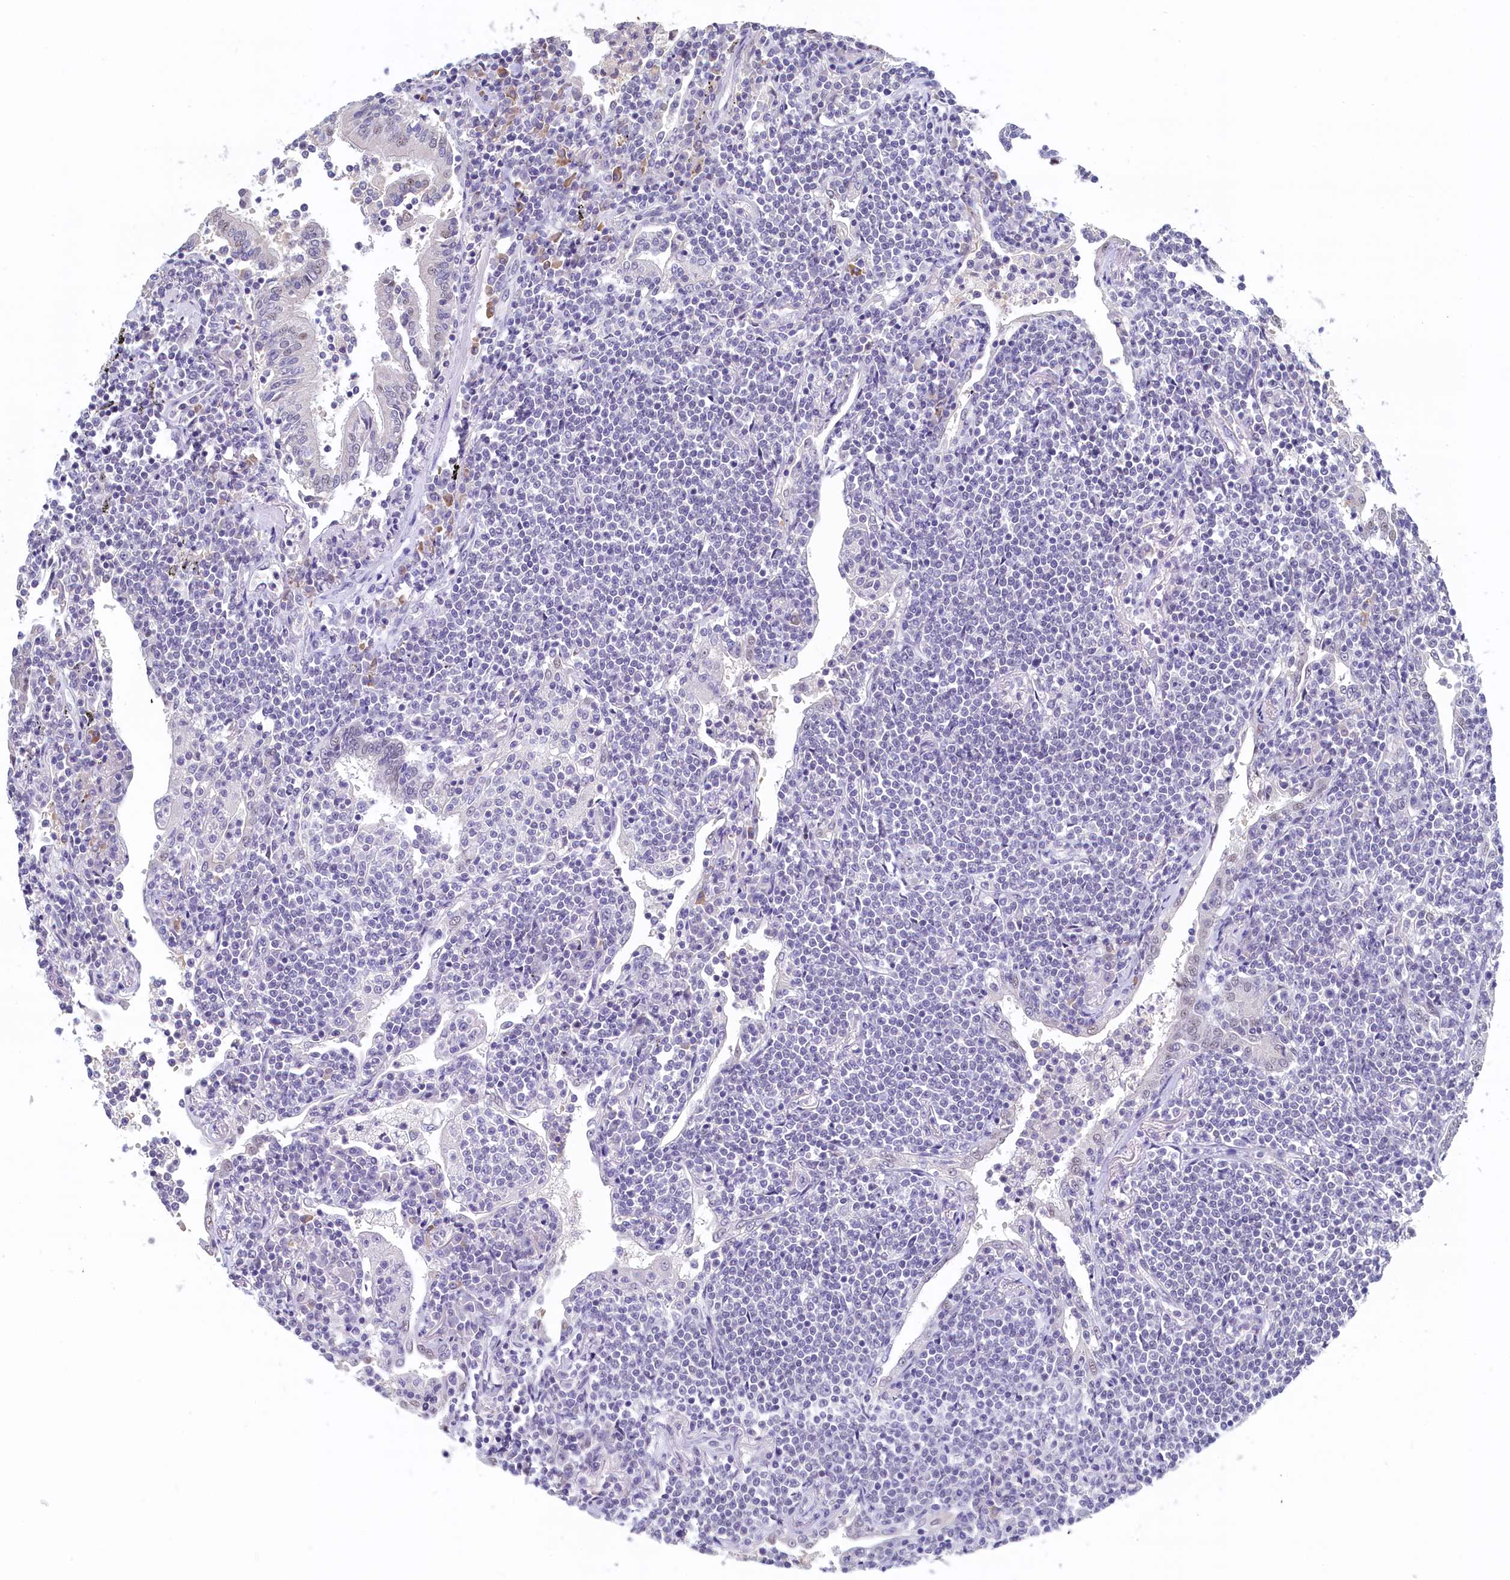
{"staining": {"intensity": "negative", "quantity": "none", "location": "none"}, "tissue": "lymphoma", "cell_type": "Tumor cells", "image_type": "cancer", "snomed": [{"axis": "morphology", "description": "Malignant lymphoma, non-Hodgkin's type, Low grade"}, {"axis": "topography", "description": "Lung"}], "caption": "IHC image of human lymphoma stained for a protein (brown), which demonstrates no expression in tumor cells.", "gene": "MOSPD3", "patient": {"sex": "female", "age": 71}}